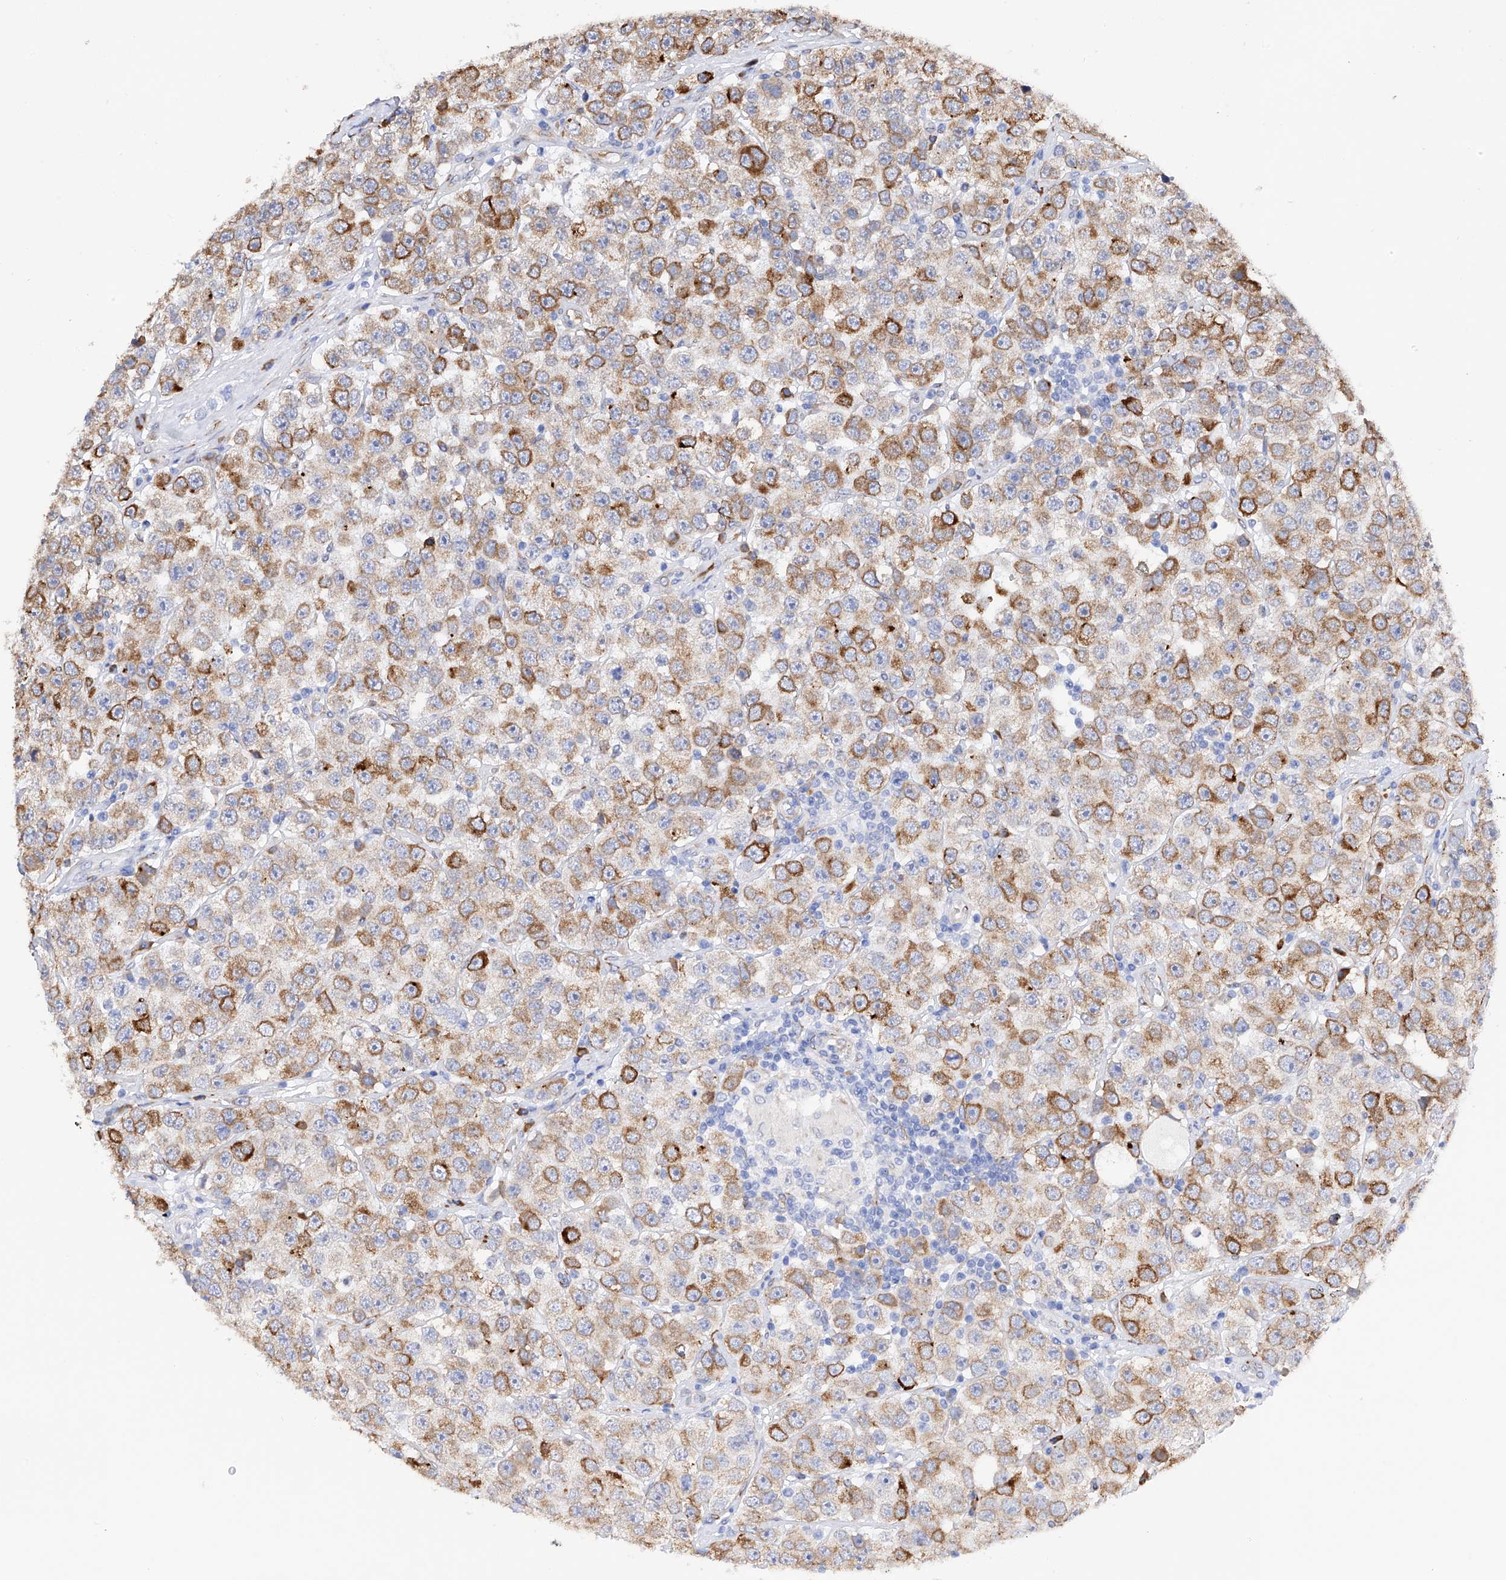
{"staining": {"intensity": "moderate", "quantity": "25%-75%", "location": "cytoplasmic/membranous"}, "tissue": "testis cancer", "cell_type": "Tumor cells", "image_type": "cancer", "snomed": [{"axis": "morphology", "description": "Seminoma, NOS"}, {"axis": "topography", "description": "Testis"}], "caption": "Immunohistochemical staining of testis cancer displays medium levels of moderate cytoplasmic/membranous protein staining in about 25%-75% of tumor cells.", "gene": "PDIA5", "patient": {"sex": "male", "age": 28}}